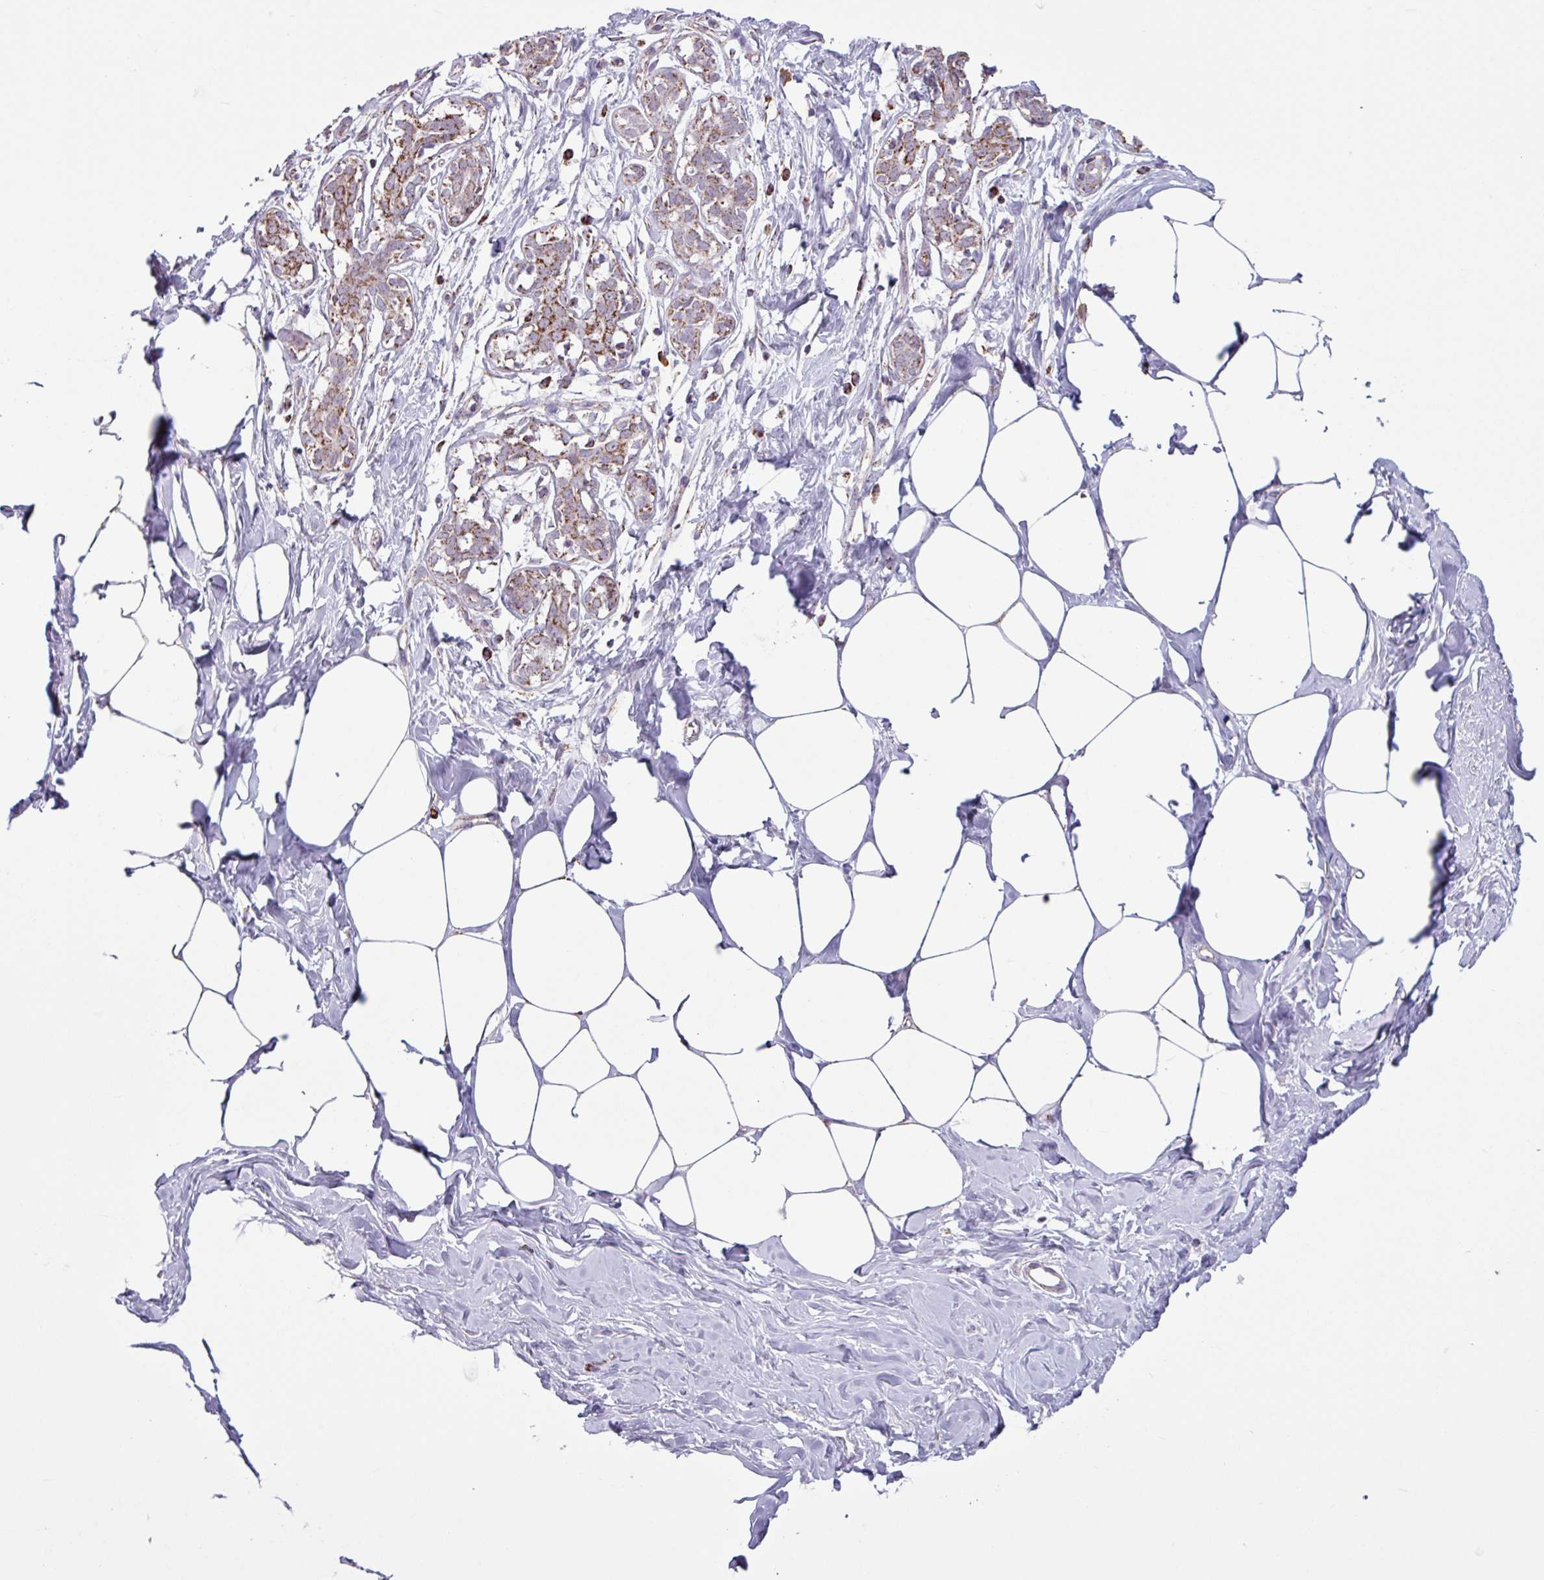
{"staining": {"intensity": "negative", "quantity": "none", "location": "none"}, "tissue": "breast", "cell_type": "Adipocytes", "image_type": "normal", "snomed": [{"axis": "morphology", "description": "Normal tissue, NOS"}, {"axis": "topography", "description": "Breast"}], "caption": "The histopathology image shows no significant staining in adipocytes of breast.", "gene": "ALG8", "patient": {"sex": "female", "age": 27}}